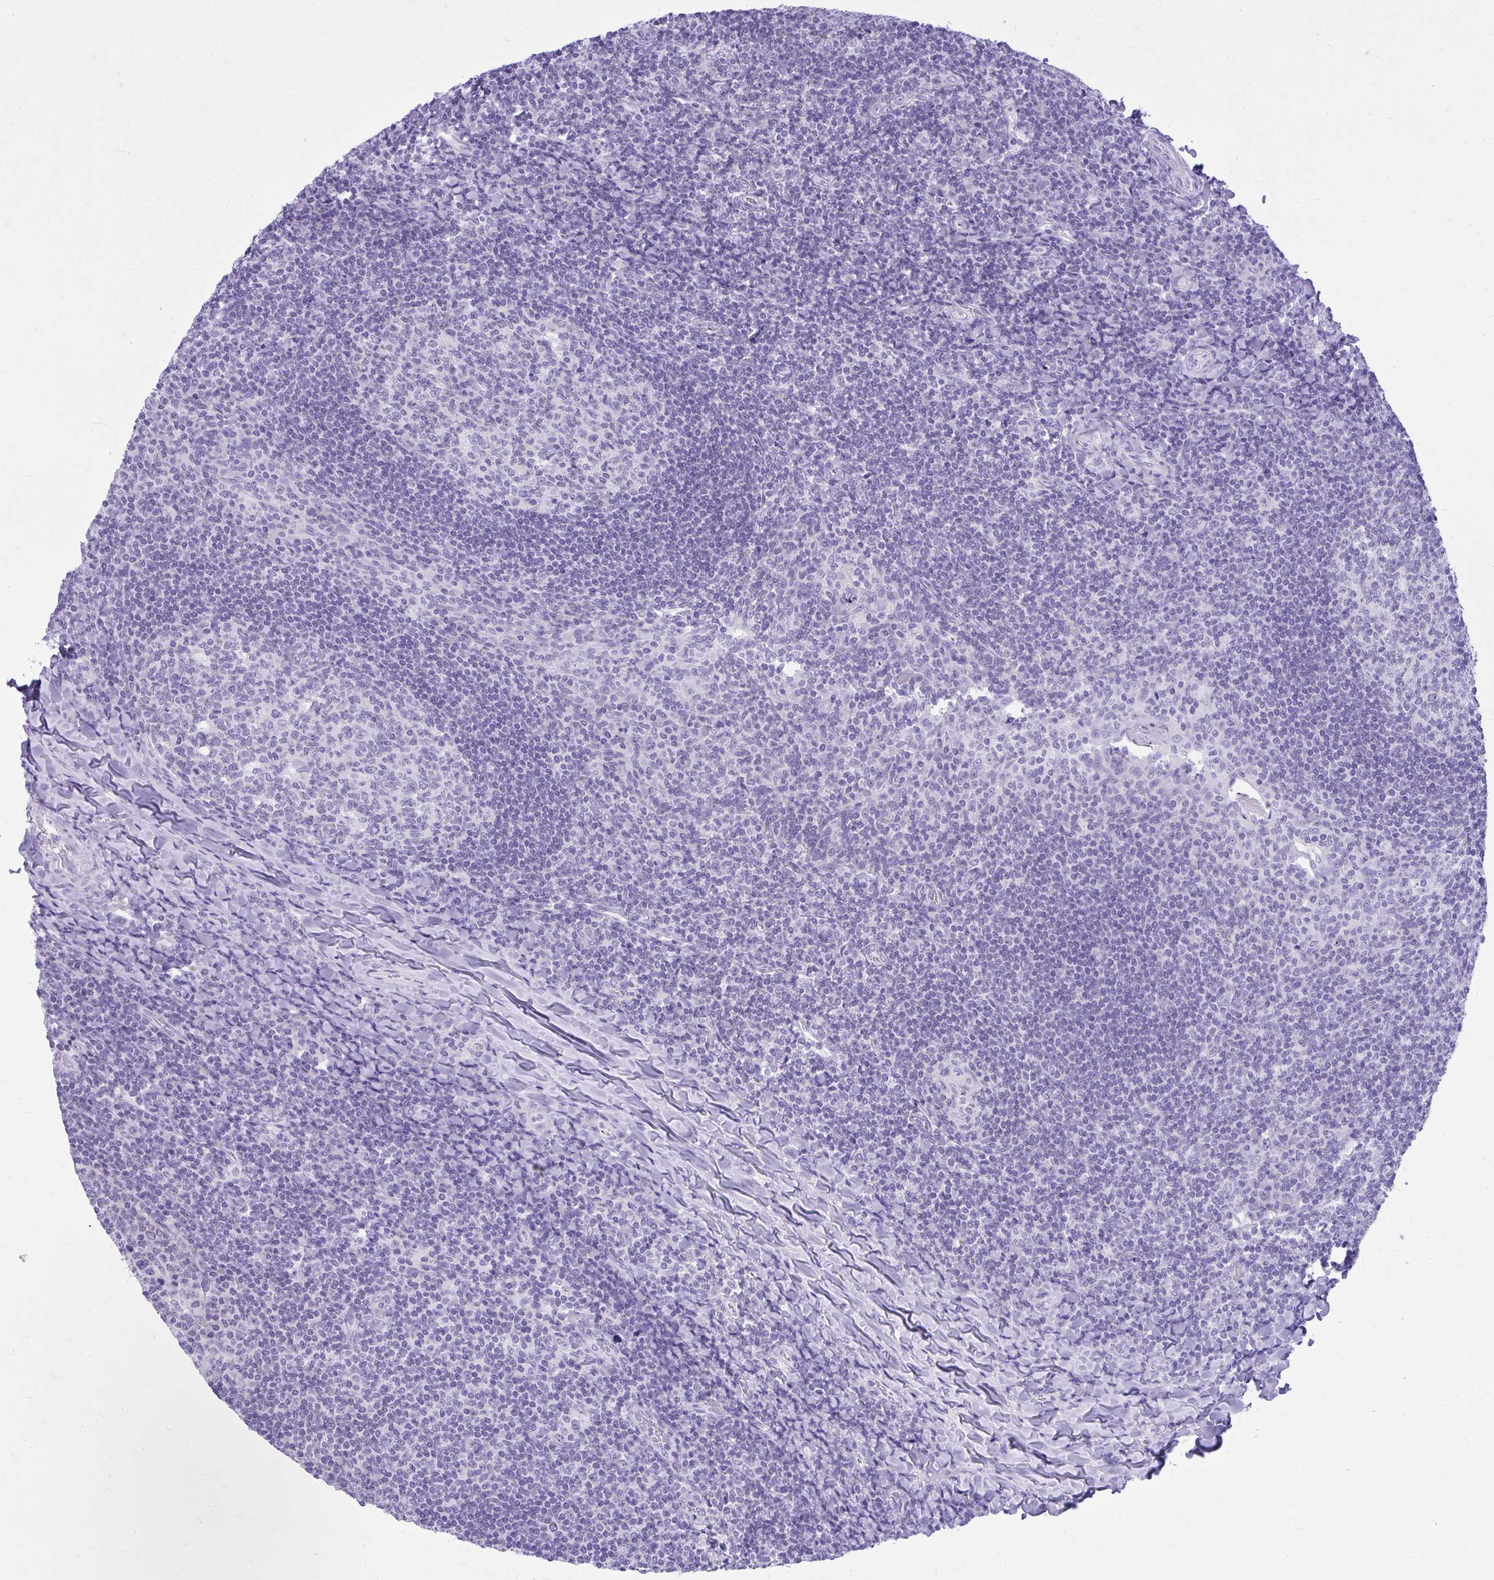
{"staining": {"intensity": "negative", "quantity": "none", "location": "none"}, "tissue": "tonsil", "cell_type": "Germinal center cells", "image_type": "normal", "snomed": [{"axis": "morphology", "description": "Normal tissue, NOS"}, {"axis": "topography", "description": "Tonsil"}], "caption": "The IHC photomicrograph has no significant staining in germinal center cells of tonsil. The staining is performed using DAB brown chromogen with nuclei counter-stained in using hematoxylin.", "gene": "RALYL", "patient": {"sex": "male", "age": 17}}